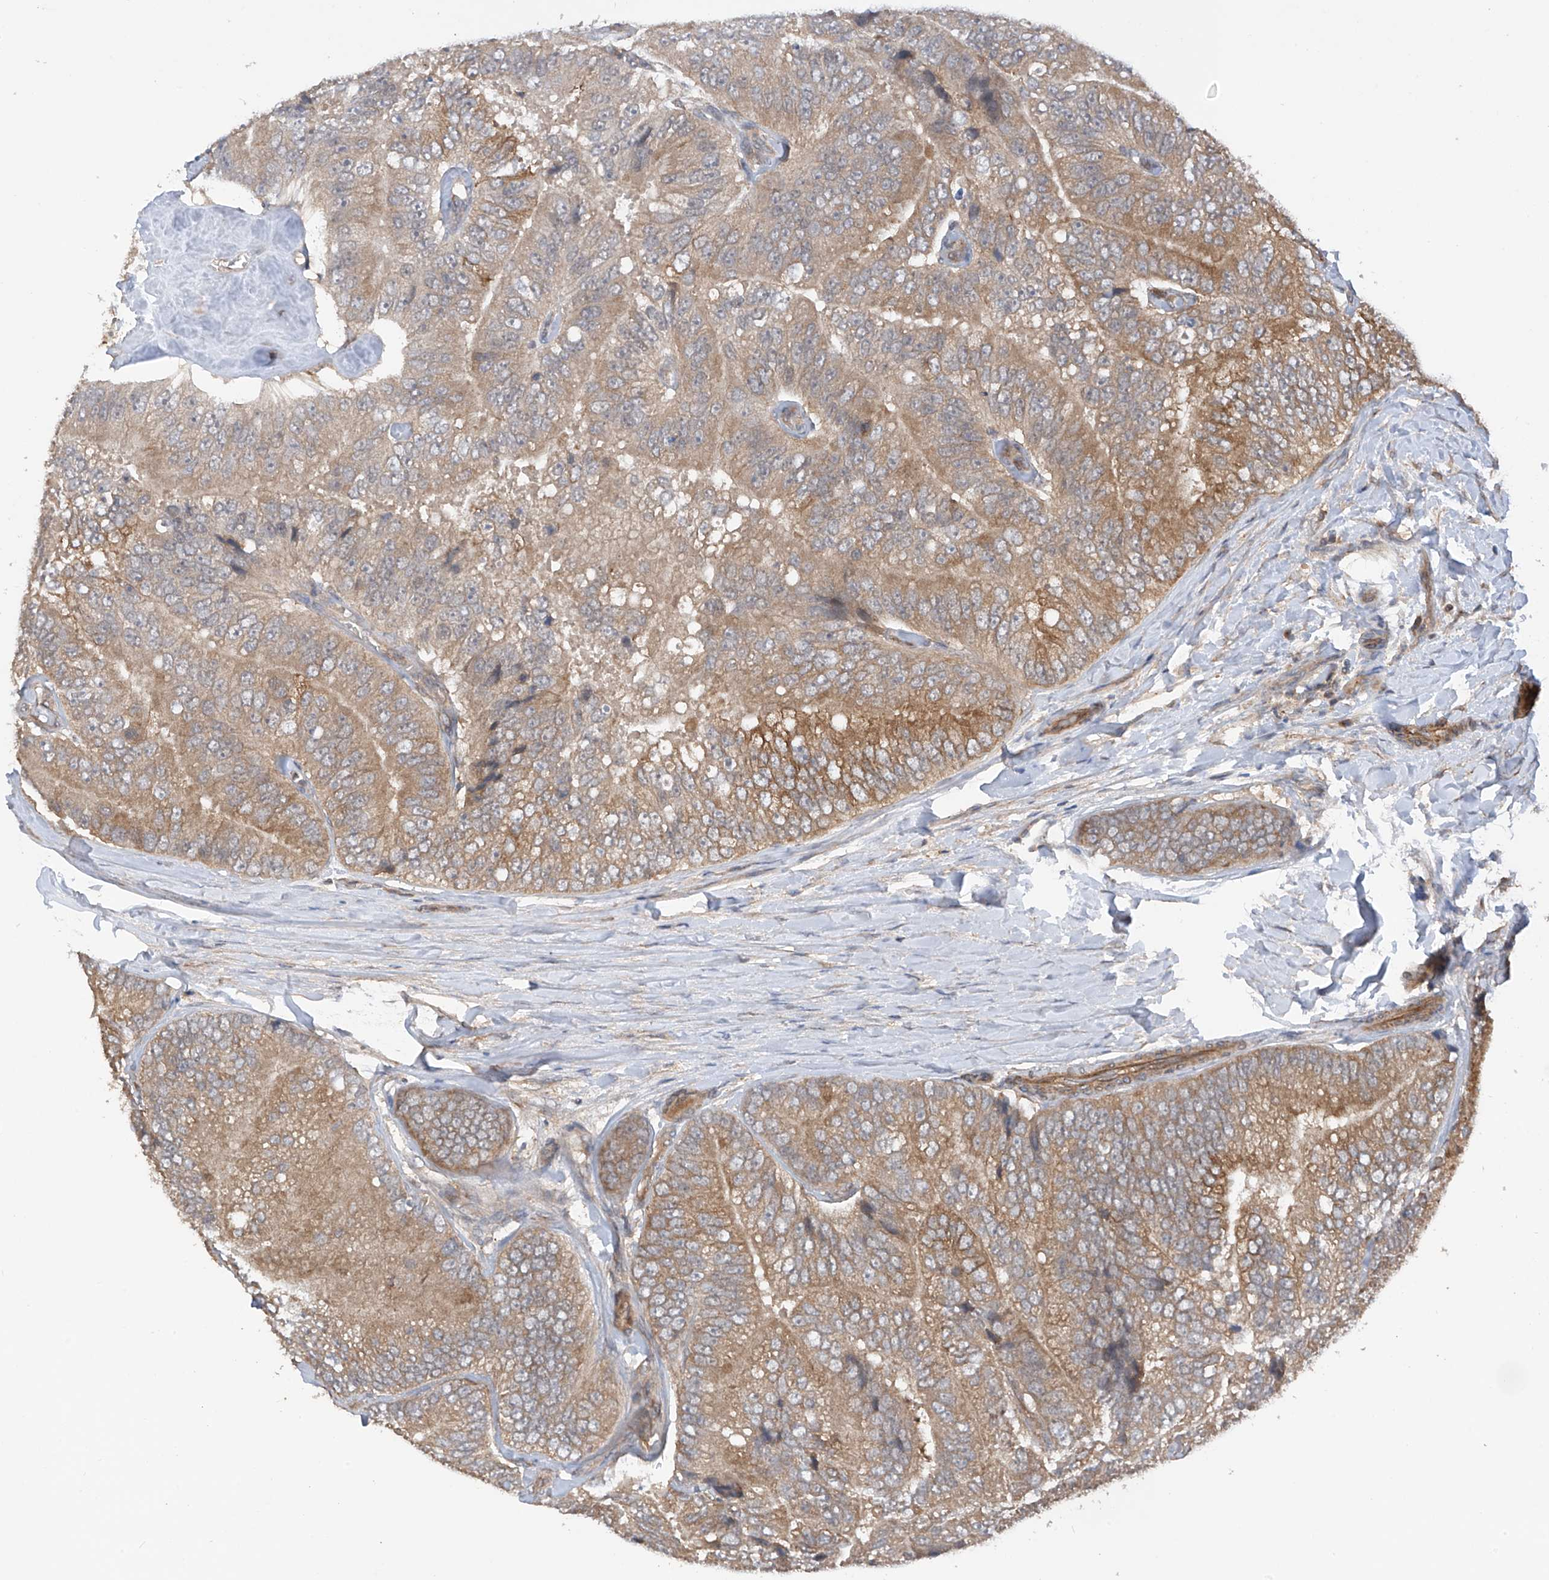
{"staining": {"intensity": "moderate", "quantity": ">75%", "location": "cytoplasmic/membranous"}, "tissue": "prostate cancer", "cell_type": "Tumor cells", "image_type": "cancer", "snomed": [{"axis": "morphology", "description": "Adenocarcinoma, High grade"}, {"axis": "topography", "description": "Prostate"}], "caption": "Protein staining displays moderate cytoplasmic/membranous staining in about >75% of tumor cells in adenocarcinoma (high-grade) (prostate). (DAB (3,3'-diaminobenzidine) IHC, brown staining for protein, blue staining for nuclei).", "gene": "RPAIN", "patient": {"sex": "male", "age": 70}}